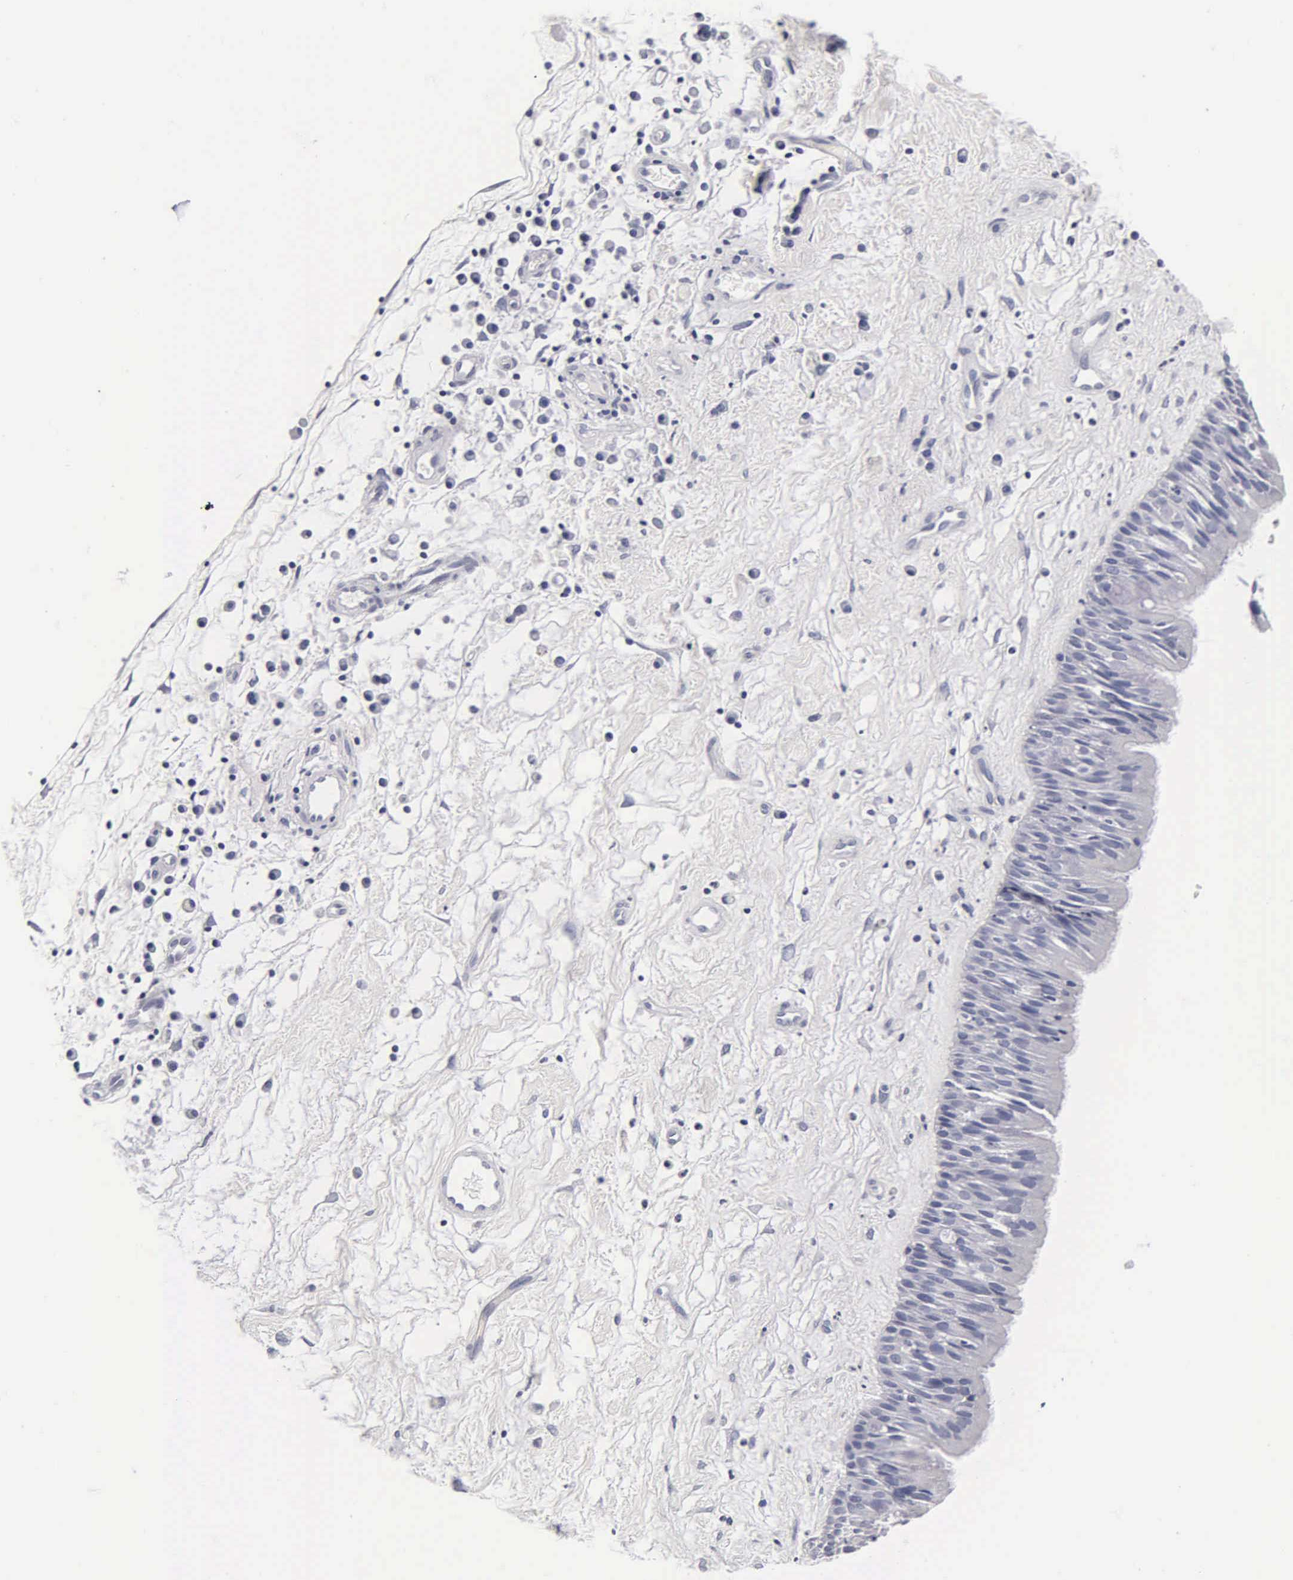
{"staining": {"intensity": "negative", "quantity": "none", "location": "none"}, "tissue": "nasopharynx", "cell_type": "Respiratory epithelial cells", "image_type": "normal", "snomed": [{"axis": "morphology", "description": "Normal tissue, NOS"}, {"axis": "topography", "description": "Nasopharynx"}], "caption": "There is no significant expression in respiratory epithelial cells of nasopharynx. The staining is performed using DAB (3,3'-diaminobenzidine) brown chromogen with nuclei counter-stained in using hematoxylin.", "gene": "ACP3", "patient": {"sex": "male", "age": 13}}